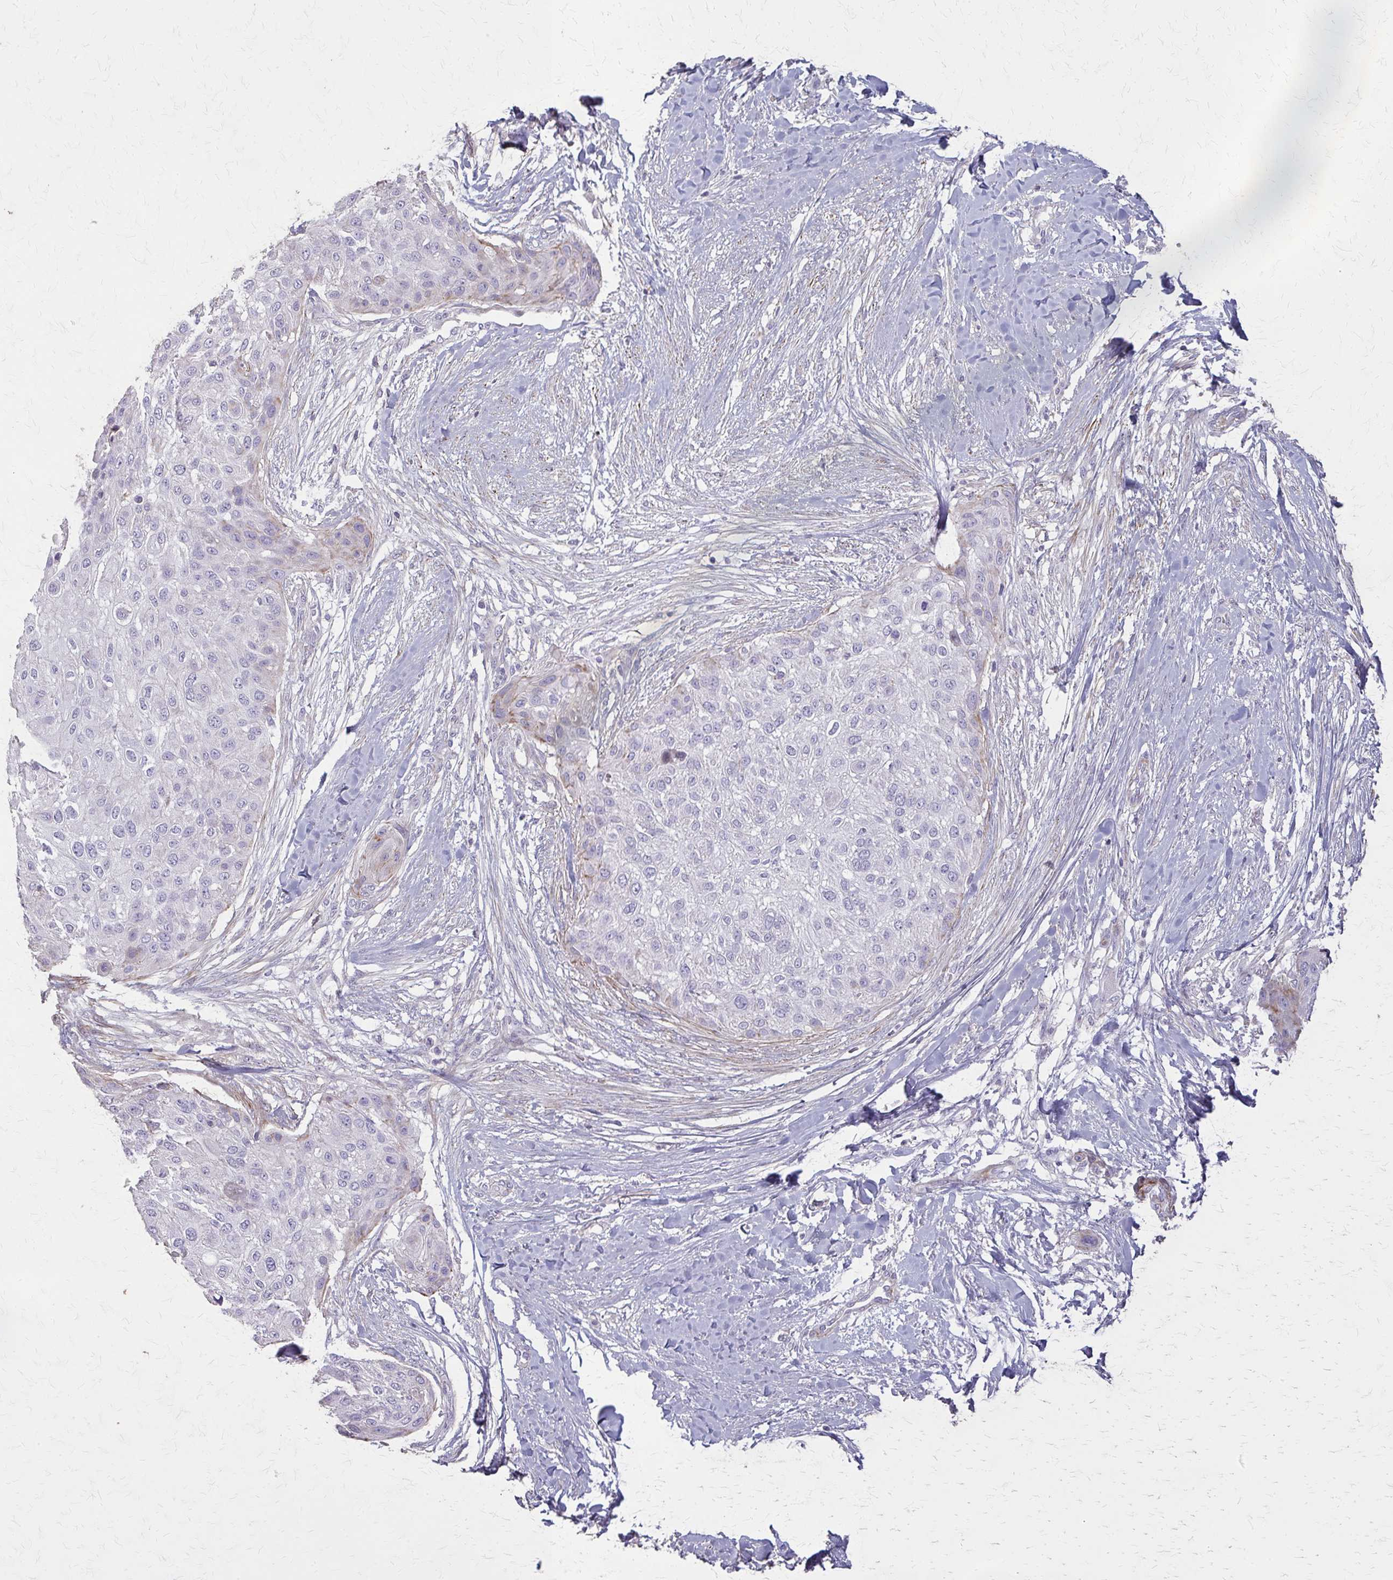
{"staining": {"intensity": "negative", "quantity": "none", "location": "none"}, "tissue": "skin cancer", "cell_type": "Tumor cells", "image_type": "cancer", "snomed": [{"axis": "morphology", "description": "Squamous cell carcinoma, NOS"}, {"axis": "topography", "description": "Skin"}], "caption": "DAB (3,3'-diaminobenzidine) immunohistochemical staining of squamous cell carcinoma (skin) displays no significant positivity in tumor cells. (DAB immunohistochemistry (IHC) visualized using brightfield microscopy, high magnification).", "gene": "TENM4", "patient": {"sex": "female", "age": 87}}